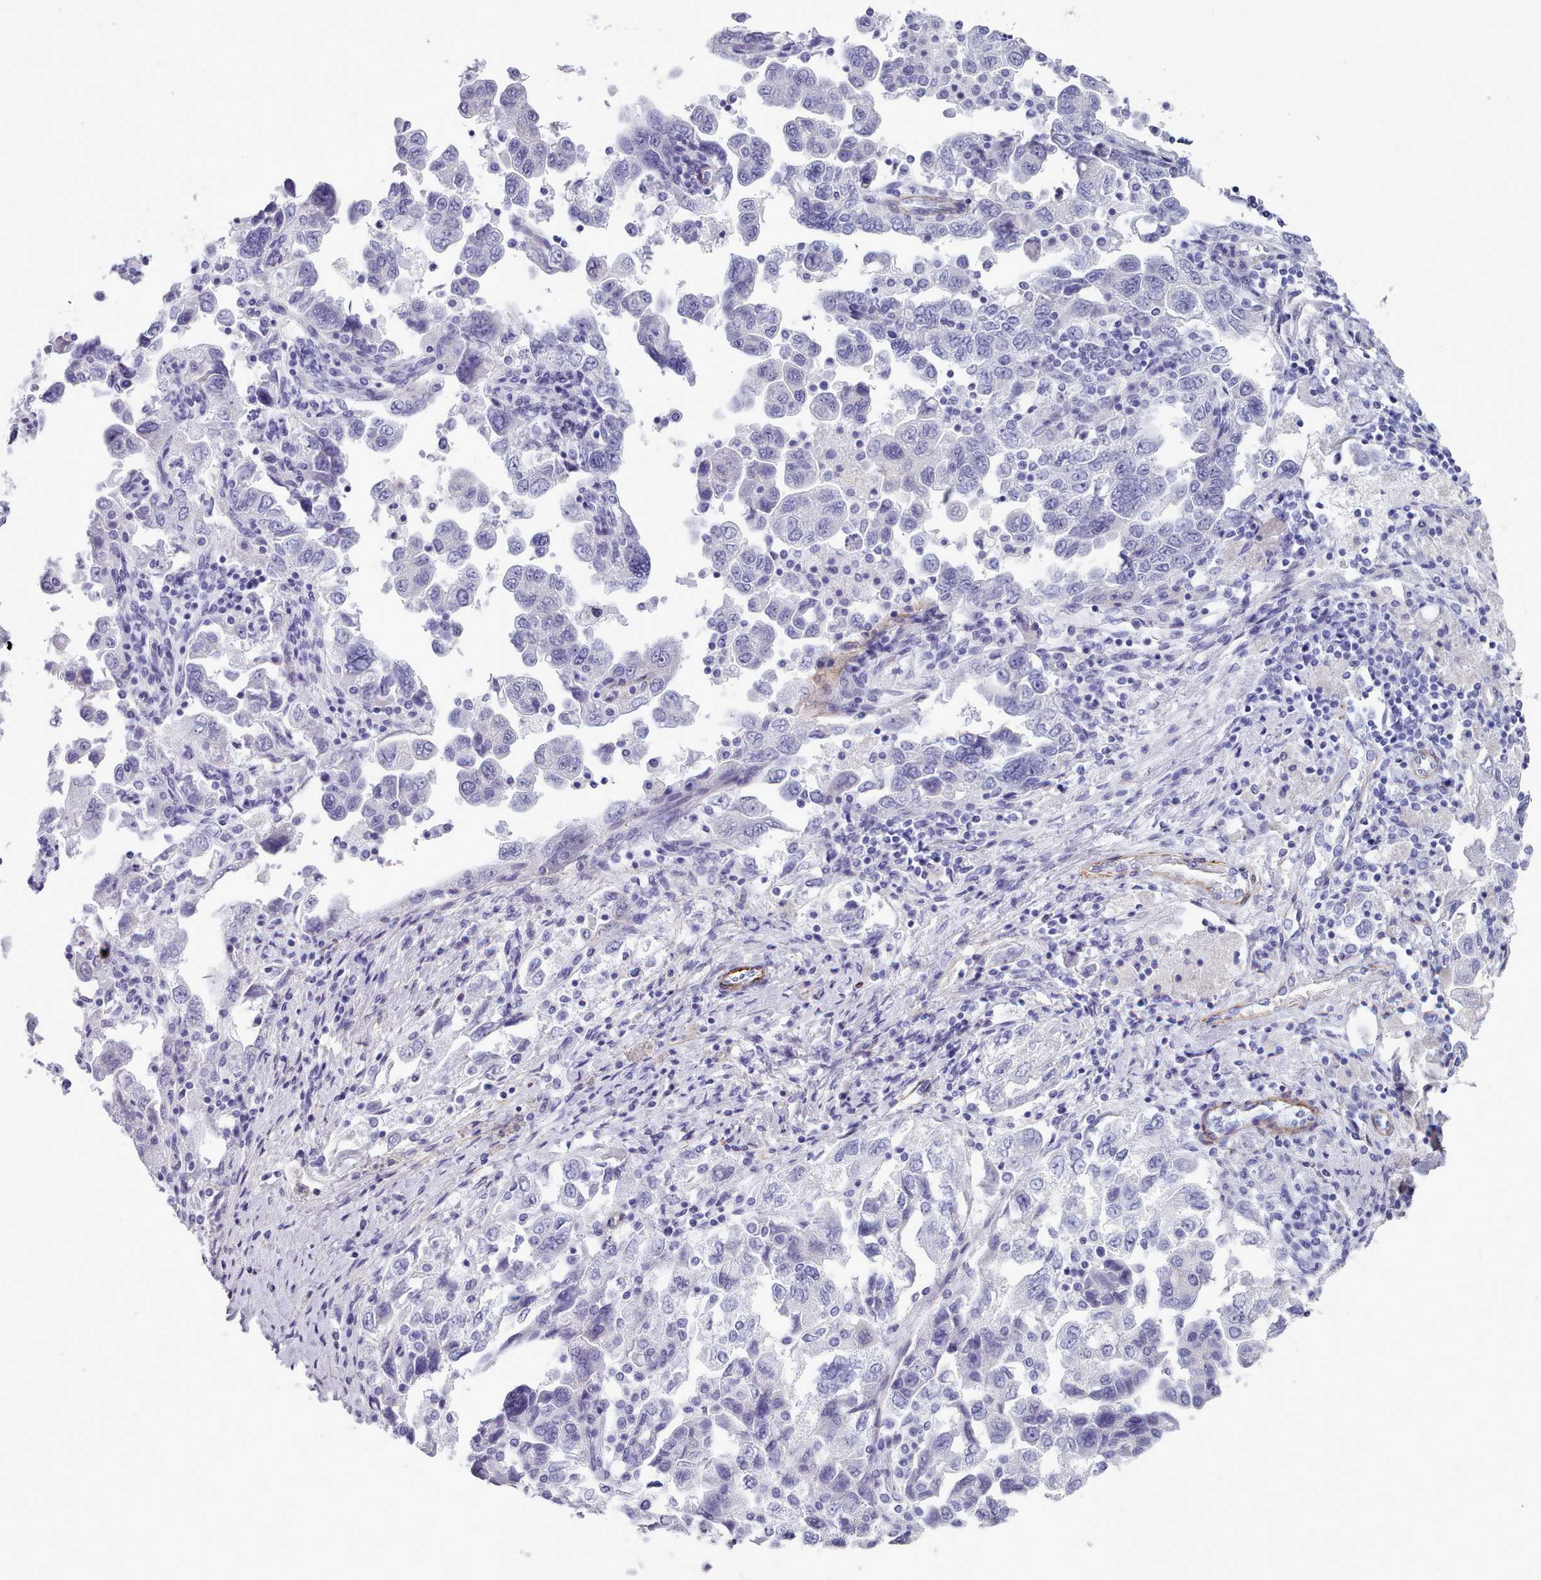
{"staining": {"intensity": "negative", "quantity": "none", "location": "none"}, "tissue": "ovarian cancer", "cell_type": "Tumor cells", "image_type": "cancer", "snomed": [{"axis": "morphology", "description": "Carcinoma, NOS"}, {"axis": "morphology", "description": "Cystadenocarcinoma, serous, NOS"}, {"axis": "topography", "description": "Ovary"}], "caption": "The micrograph reveals no staining of tumor cells in ovarian carcinoma.", "gene": "FPGS", "patient": {"sex": "female", "age": 69}}